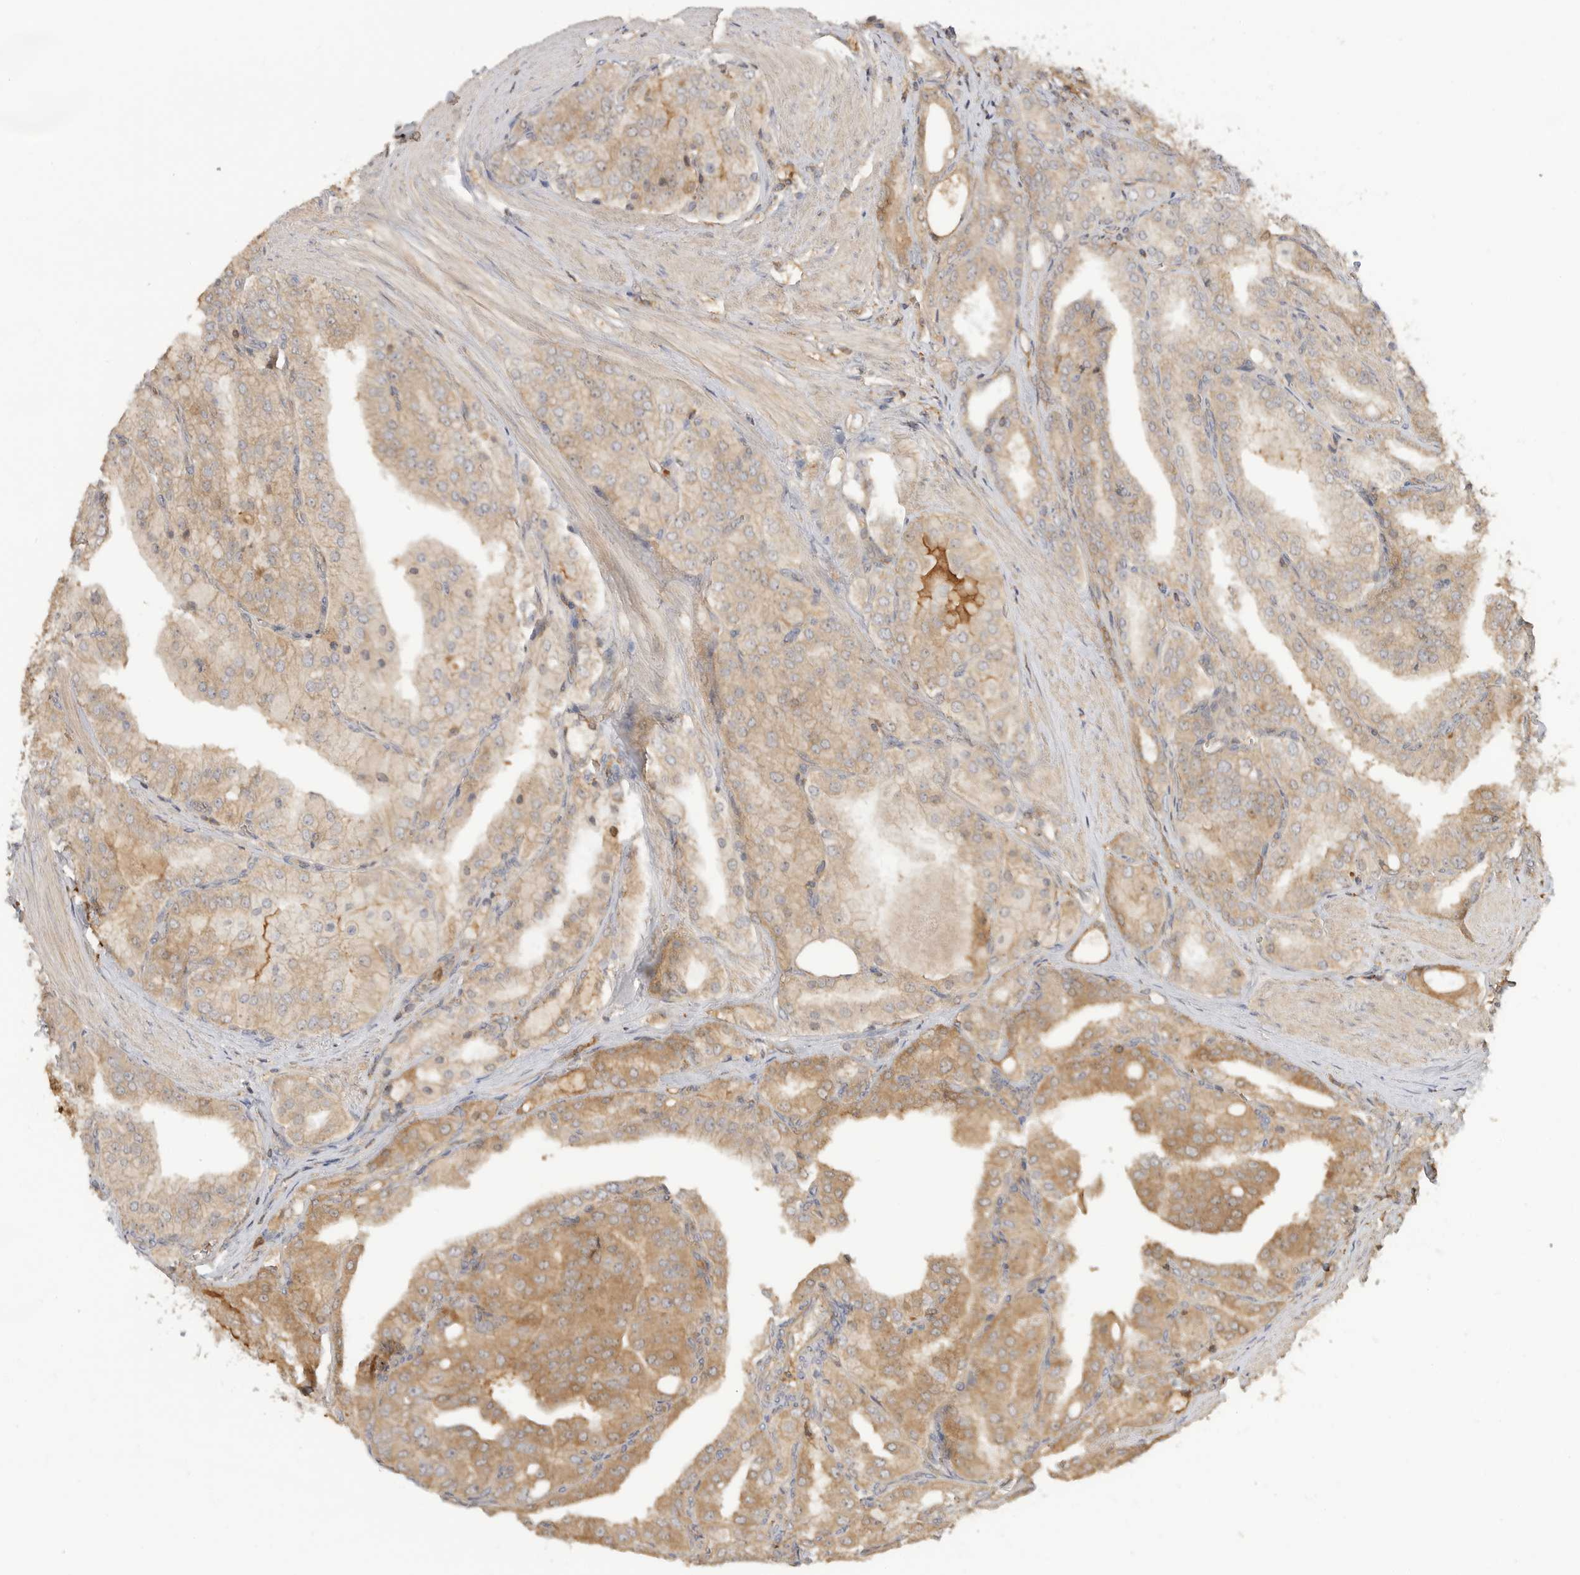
{"staining": {"intensity": "moderate", "quantity": "25%-75%", "location": "cytoplasmic/membranous"}, "tissue": "prostate cancer", "cell_type": "Tumor cells", "image_type": "cancer", "snomed": [{"axis": "morphology", "description": "Adenocarcinoma, High grade"}, {"axis": "topography", "description": "Prostate"}], "caption": "Immunohistochemical staining of prostate cancer reveals moderate cytoplasmic/membranous protein expression in about 25%-75% of tumor cells. (DAB IHC, brown staining for protein, blue staining for nuclei).", "gene": "CLDN12", "patient": {"sex": "male", "age": 50}}